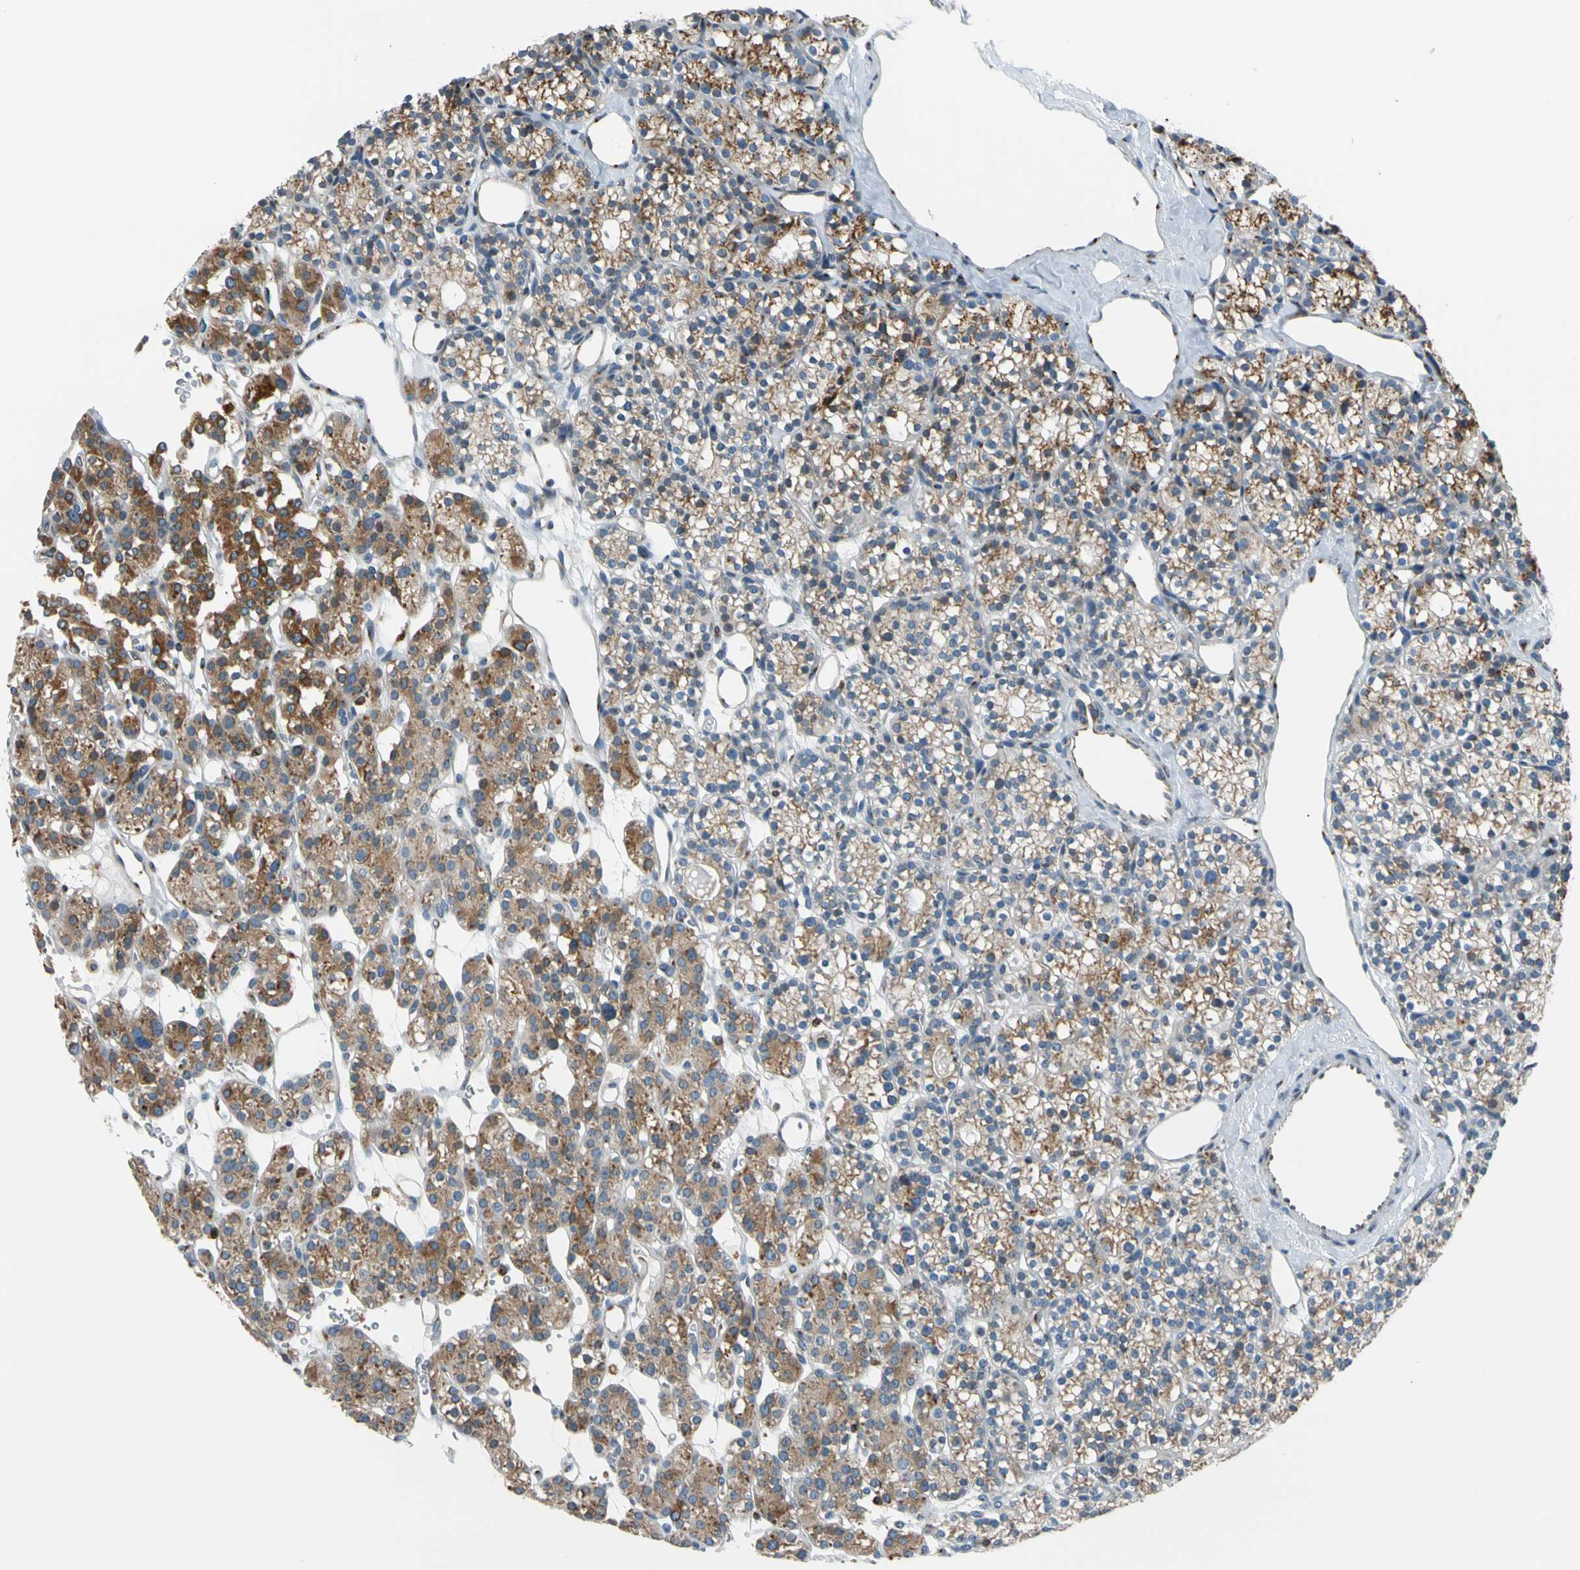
{"staining": {"intensity": "moderate", "quantity": ">75%", "location": "cytoplasmic/membranous"}, "tissue": "parathyroid gland", "cell_type": "Glandular cells", "image_type": "normal", "snomed": [{"axis": "morphology", "description": "Normal tissue, NOS"}, {"axis": "topography", "description": "Parathyroid gland"}], "caption": "Glandular cells demonstrate medium levels of moderate cytoplasmic/membranous expression in approximately >75% of cells in normal human parathyroid gland.", "gene": "NUCB1", "patient": {"sex": "female", "age": 64}}